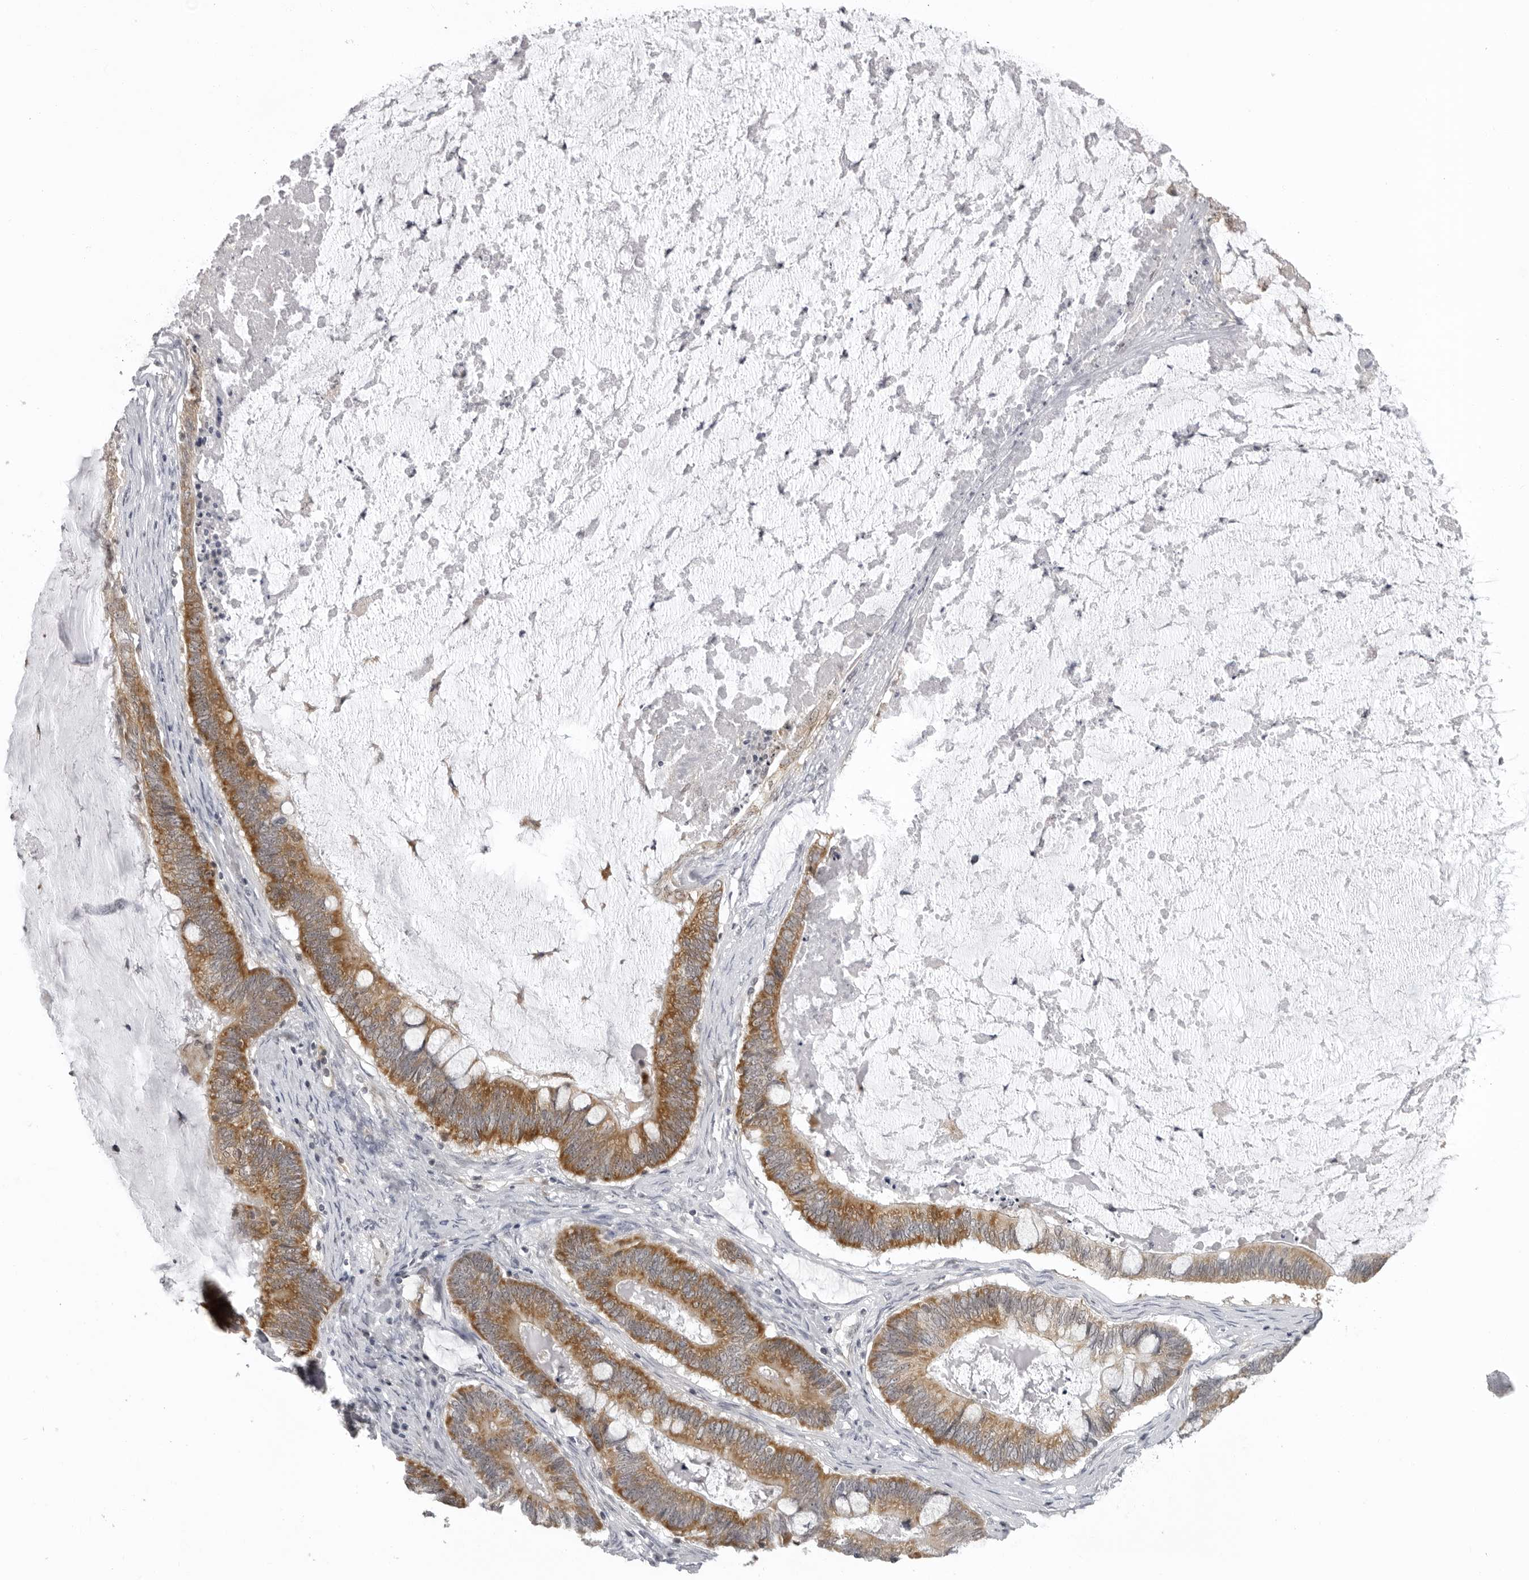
{"staining": {"intensity": "moderate", "quantity": ">75%", "location": "cytoplasmic/membranous"}, "tissue": "ovarian cancer", "cell_type": "Tumor cells", "image_type": "cancer", "snomed": [{"axis": "morphology", "description": "Cystadenocarcinoma, mucinous, NOS"}, {"axis": "topography", "description": "Ovary"}], "caption": "A histopathology image showing moderate cytoplasmic/membranous expression in about >75% of tumor cells in mucinous cystadenocarcinoma (ovarian), as visualized by brown immunohistochemical staining.", "gene": "MRPS15", "patient": {"sex": "female", "age": 61}}